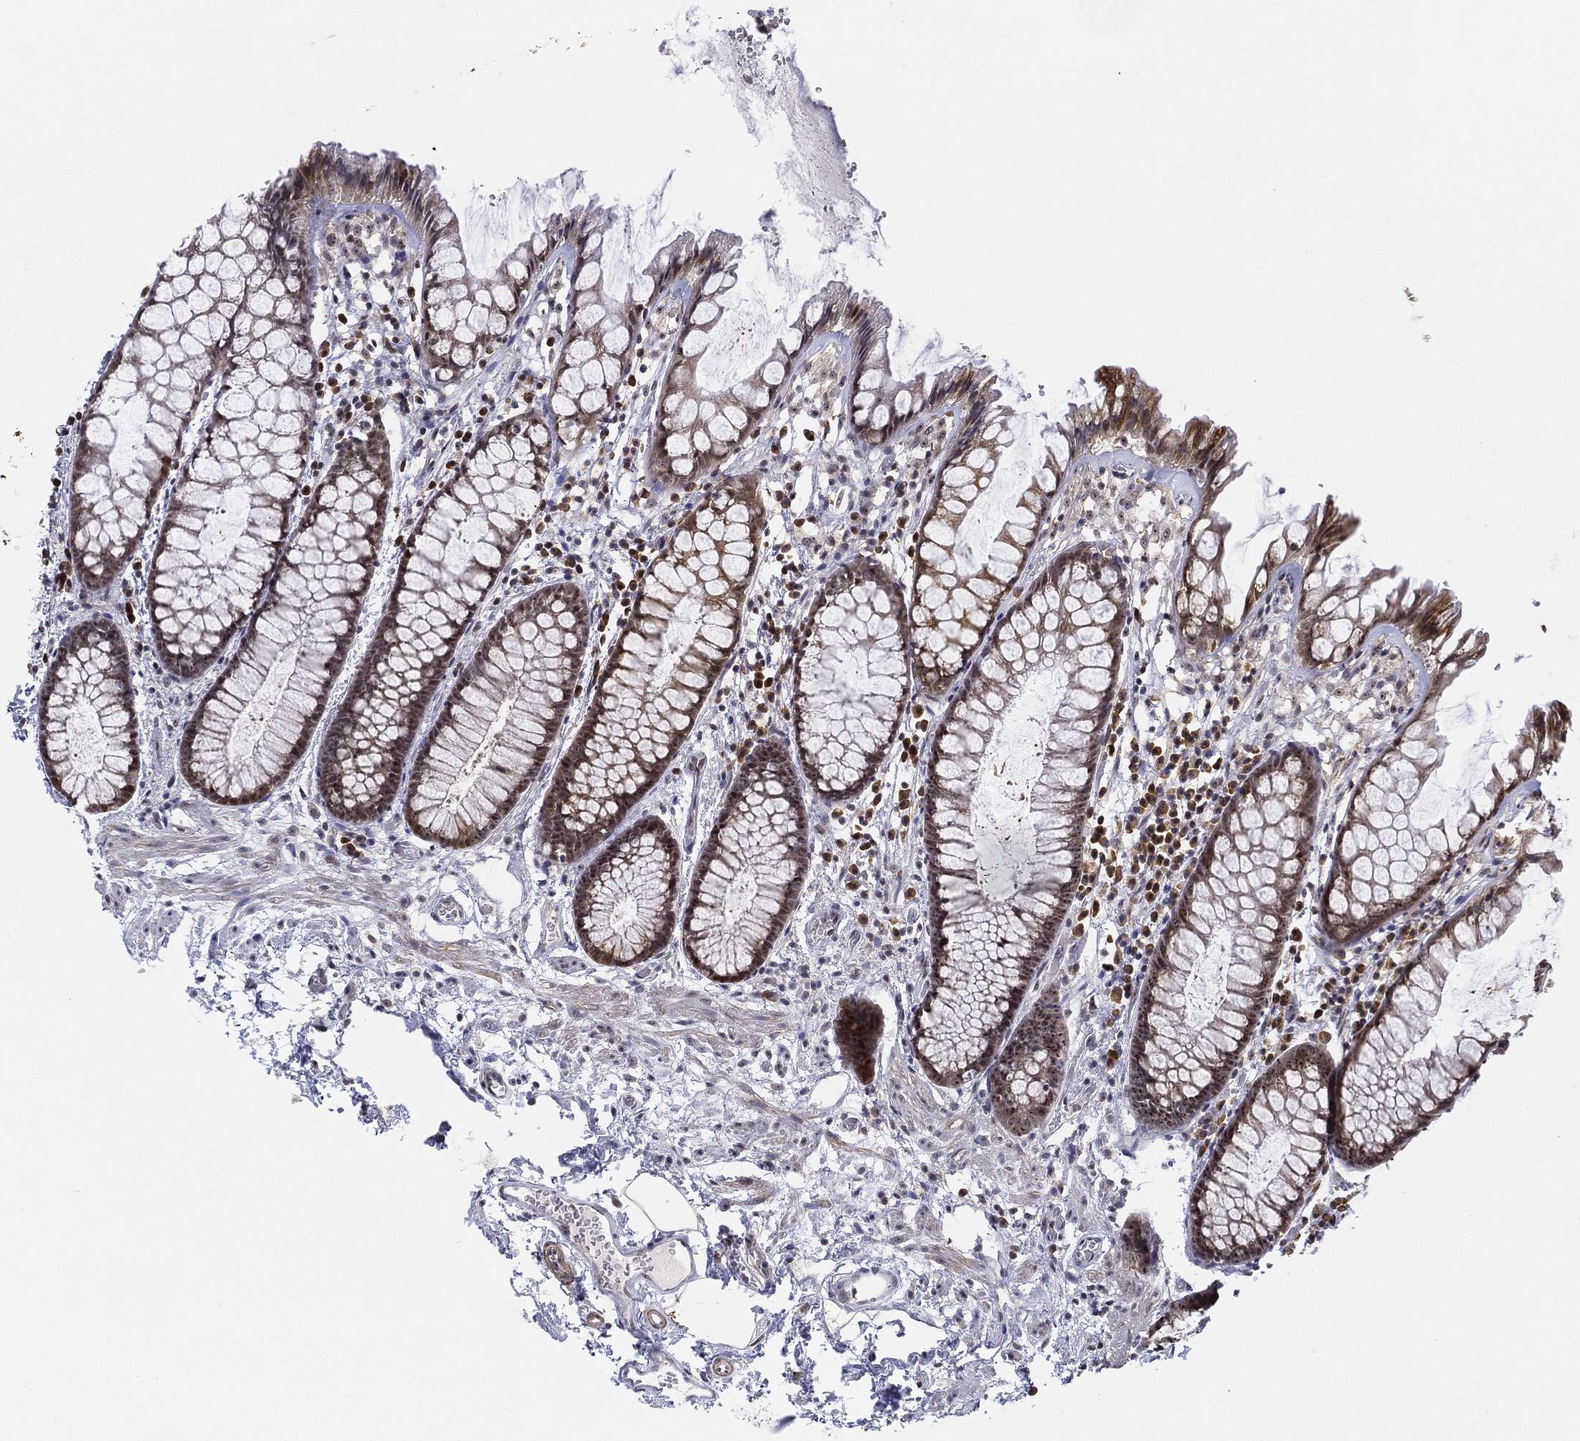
{"staining": {"intensity": "strong", "quantity": "<25%", "location": "nuclear"}, "tissue": "rectum", "cell_type": "Glandular cells", "image_type": "normal", "snomed": [{"axis": "morphology", "description": "Normal tissue, NOS"}, {"axis": "topography", "description": "Rectum"}], "caption": "A brown stain labels strong nuclear staining of a protein in glandular cells of unremarkable human rectum.", "gene": "PPP1R16B", "patient": {"sex": "female", "age": 62}}